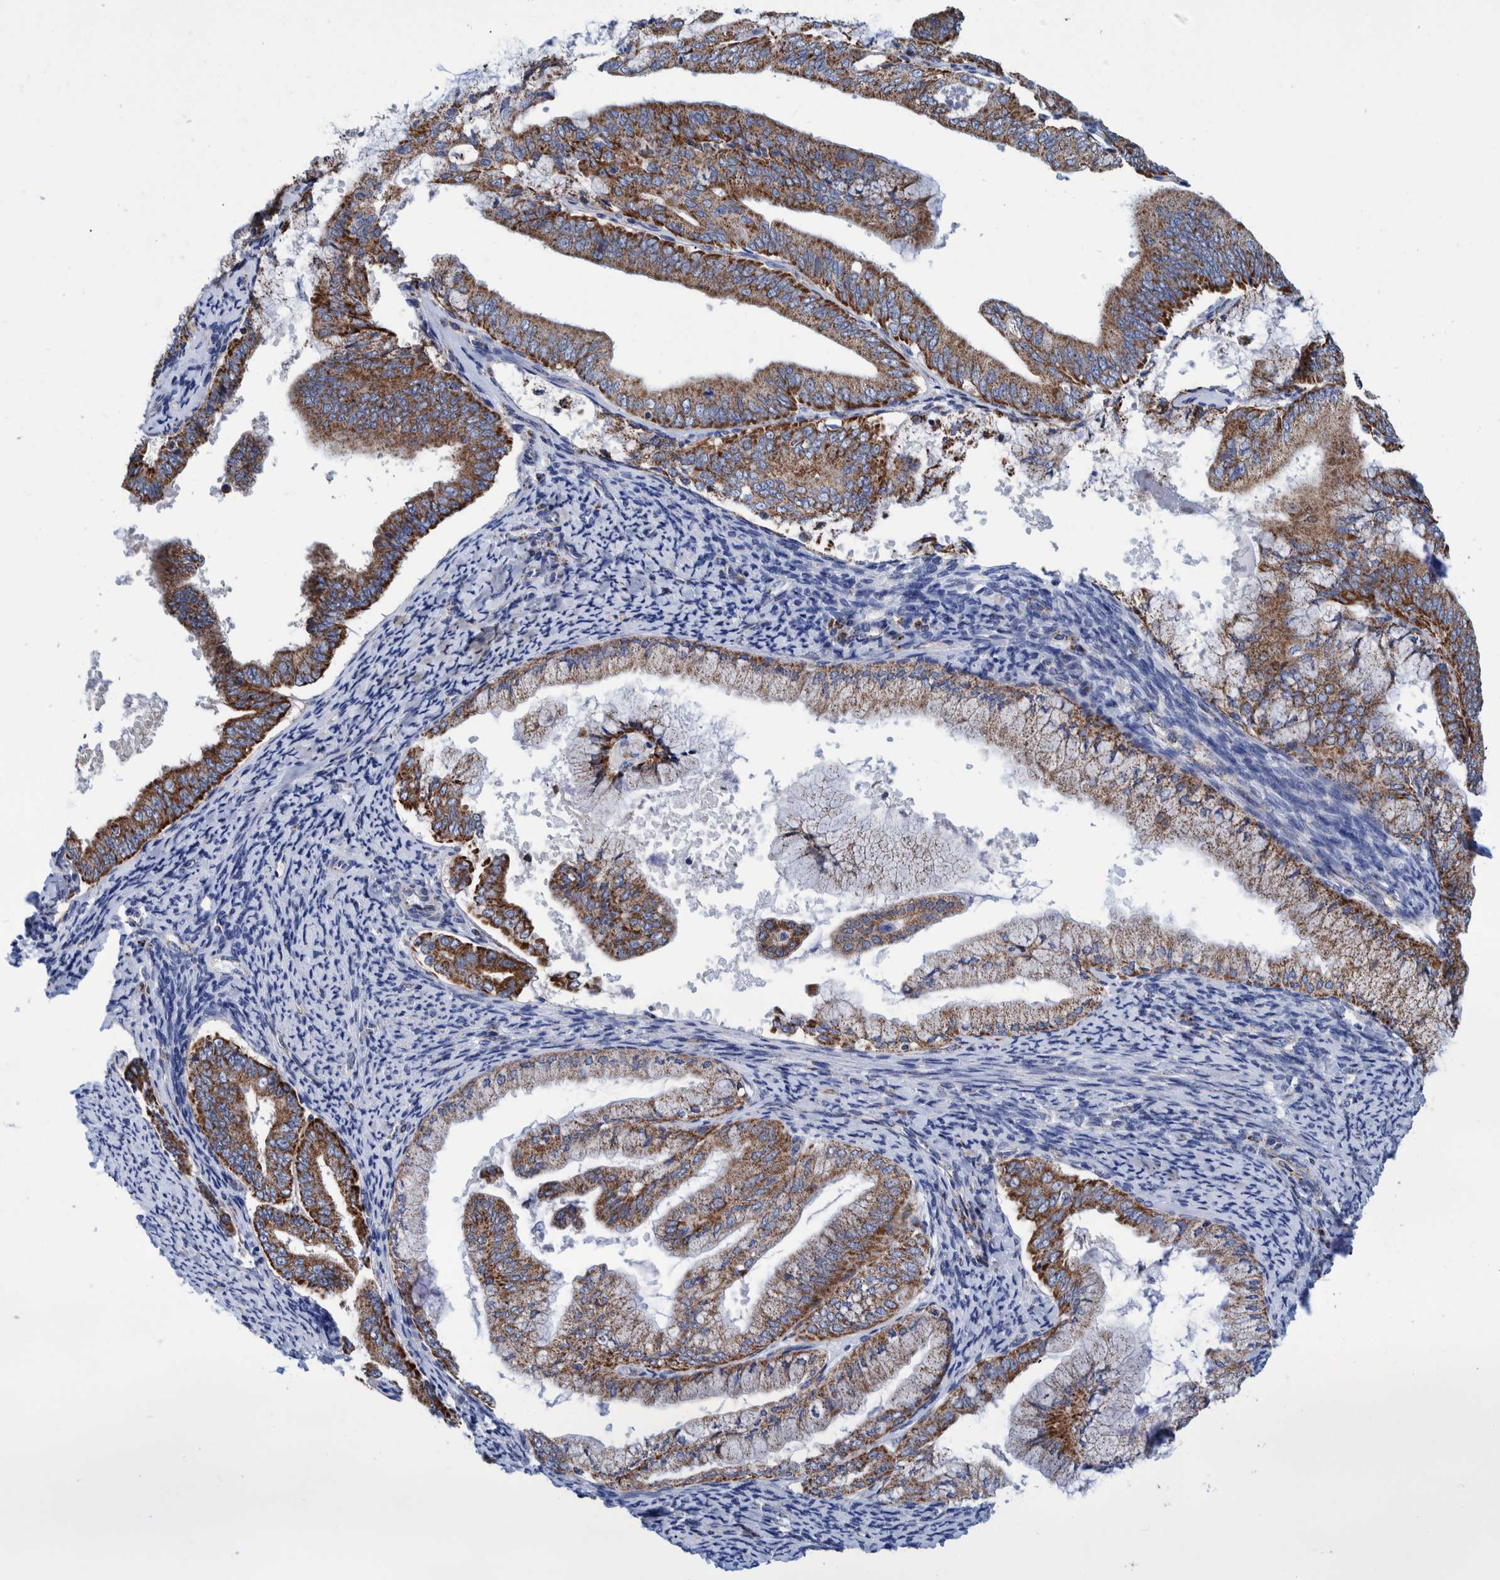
{"staining": {"intensity": "strong", "quantity": ">75%", "location": "cytoplasmic/membranous"}, "tissue": "endometrial cancer", "cell_type": "Tumor cells", "image_type": "cancer", "snomed": [{"axis": "morphology", "description": "Adenocarcinoma, NOS"}, {"axis": "topography", "description": "Endometrium"}], "caption": "A brown stain shows strong cytoplasmic/membranous expression of a protein in endometrial adenocarcinoma tumor cells. (IHC, brightfield microscopy, high magnification).", "gene": "BZW2", "patient": {"sex": "female", "age": 63}}